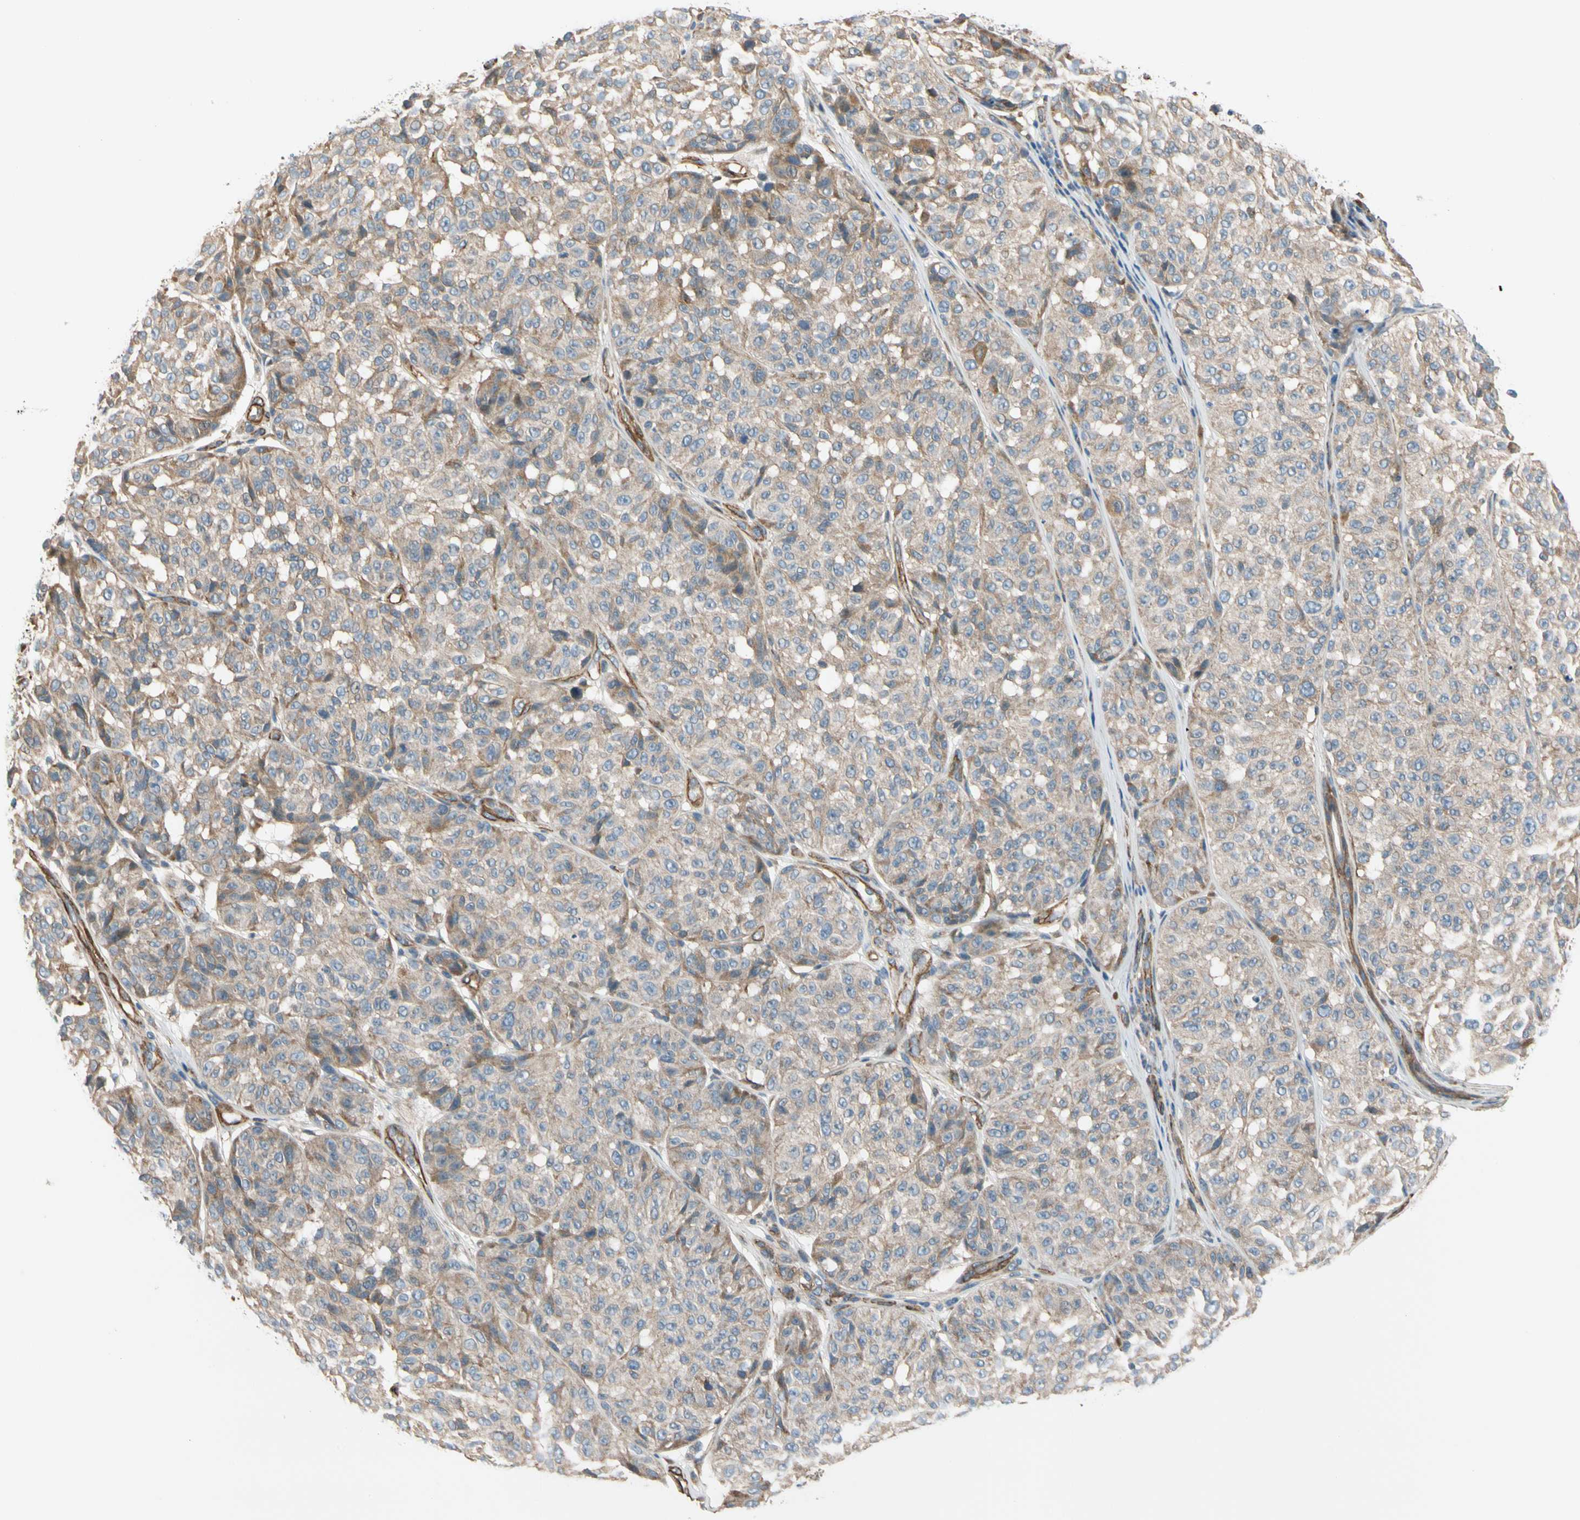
{"staining": {"intensity": "weak", "quantity": ">75%", "location": "cytoplasmic/membranous"}, "tissue": "melanoma", "cell_type": "Tumor cells", "image_type": "cancer", "snomed": [{"axis": "morphology", "description": "Malignant melanoma, NOS"}, {"axis": "topography", "description": "Skin"}], "caption": "Brown immunohistochemical staining in human melanoma shows weak cytoplasmic/membranous staining in about >75% of tumor cells. (IHC, brightfield microscopy, high magnification).", "gene": "LIMK2", "patient": {"sex": "female", "age": 46}}